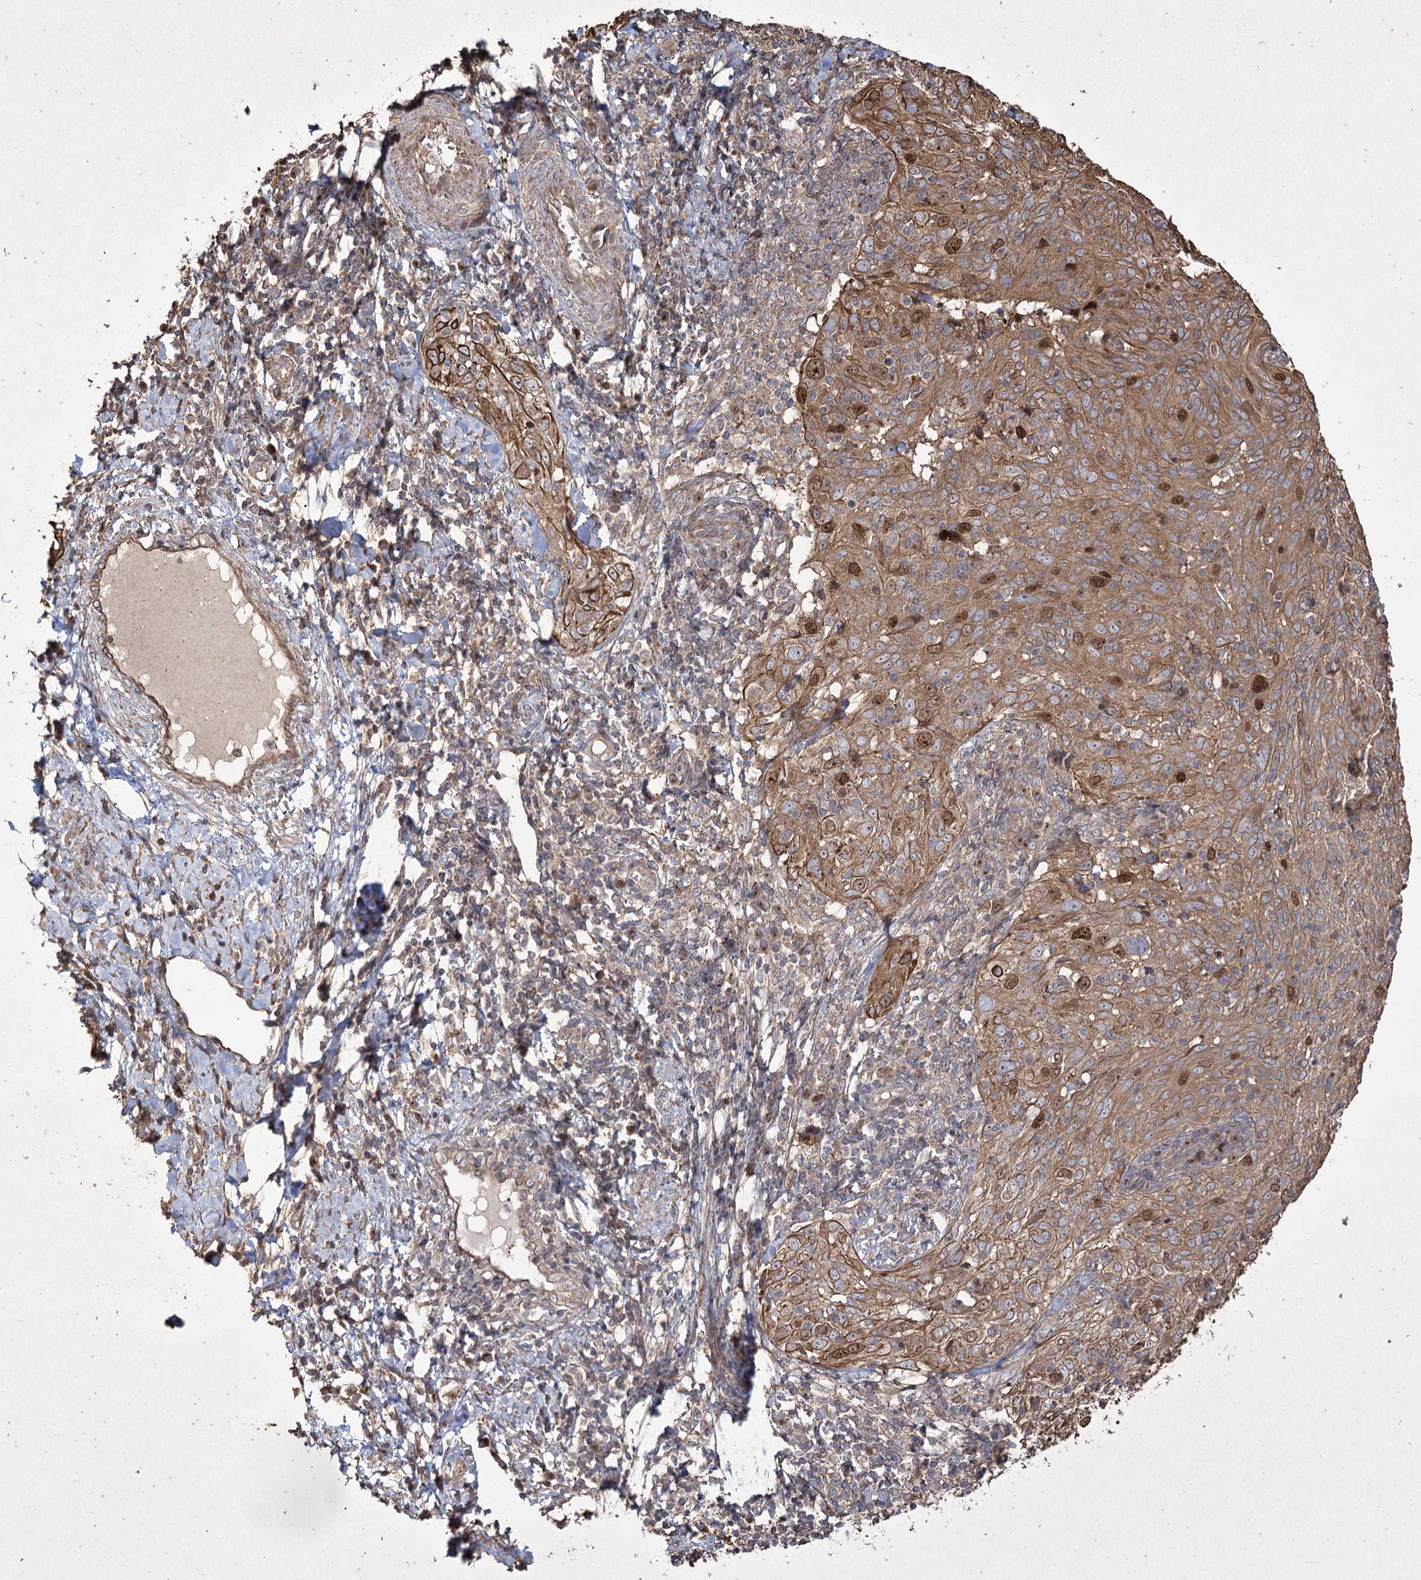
{"staining": {"intensity": "moderate", "quantity": ">75%", "location": "cytoplasmic/membranous,nuclear"}, "tissue": "cervical cancer", "cell_type": "Tumor cells", "image_type": "cancer", "snomed": [{"axis": "morphology", "description": "Squamous cell carcinoma, NOS"}, {"axis": "topography", "description": "Cervix"}], "caption": "Squamous cell carcinoma (cervical) tissue displays moderate cytoplasmic/membranous and nuclear staining in approximately >75% of tumor cells", "gene": "PRC1", "patient": {"sex": "female", "age": 31}}